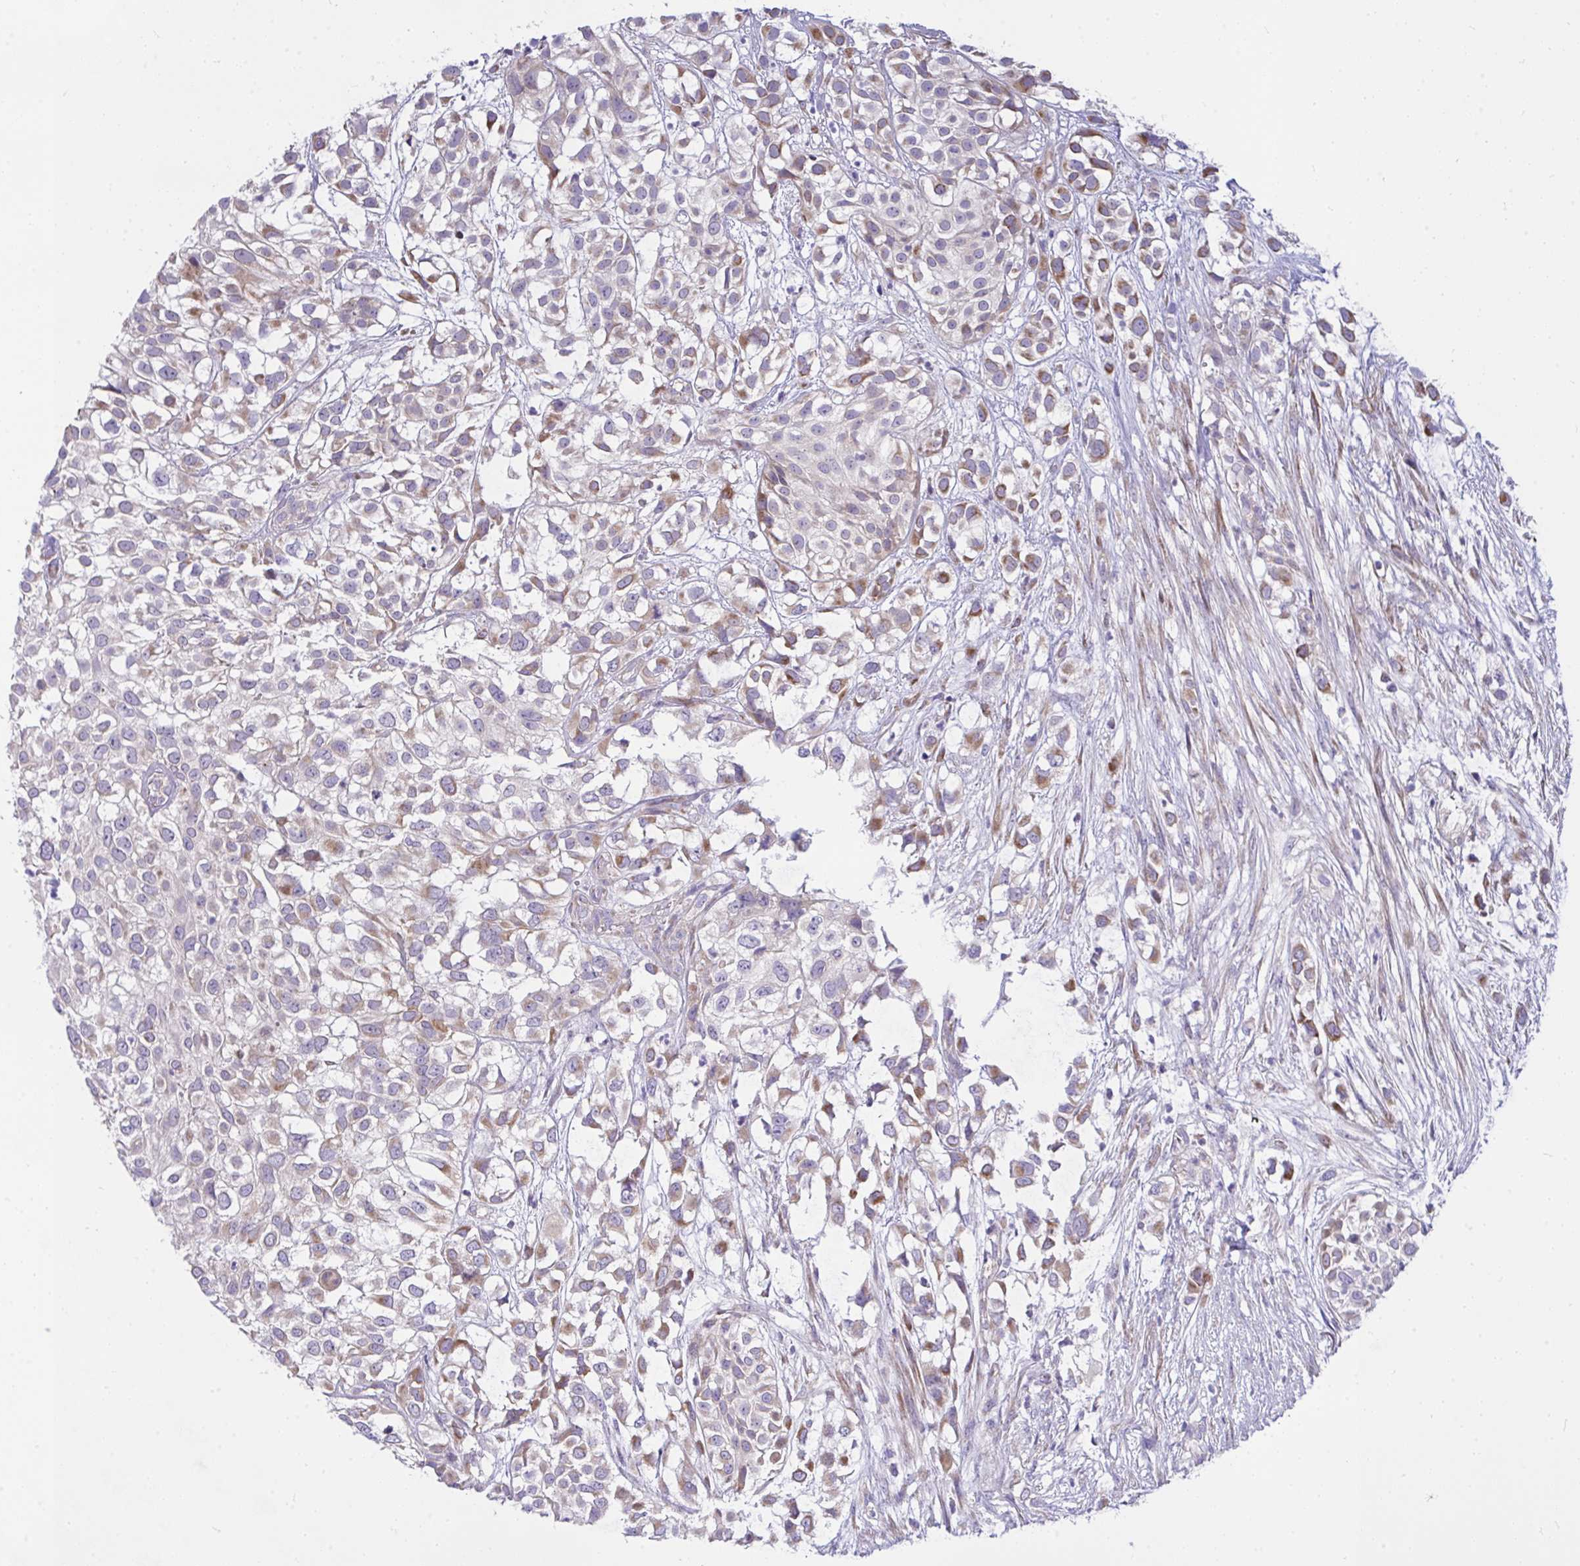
{"staining": {"intensity": "weak", "quantity": ">75%", "location": "cytoplasmic/membranous"}, "tissue": "urothelial cancer", "cell_type": "Tumor cells", "image_type": "cancer", "snomed": [{"axis": "morphology", "description": "Urothelial carcinoma, High grade"}, {"axis": "topography", "description": "Urinary bladder"}], "caption": "Urothelial cancer stained for a protein reveals weak cytoplasmic/membranous positivity in tumor cells. (DAB (3,3'-diaminobenzidine) IHC with brightfield microscopy, high magnification).", "gene": "CEP63", "patient": {"sex": "male", "age": 56}}